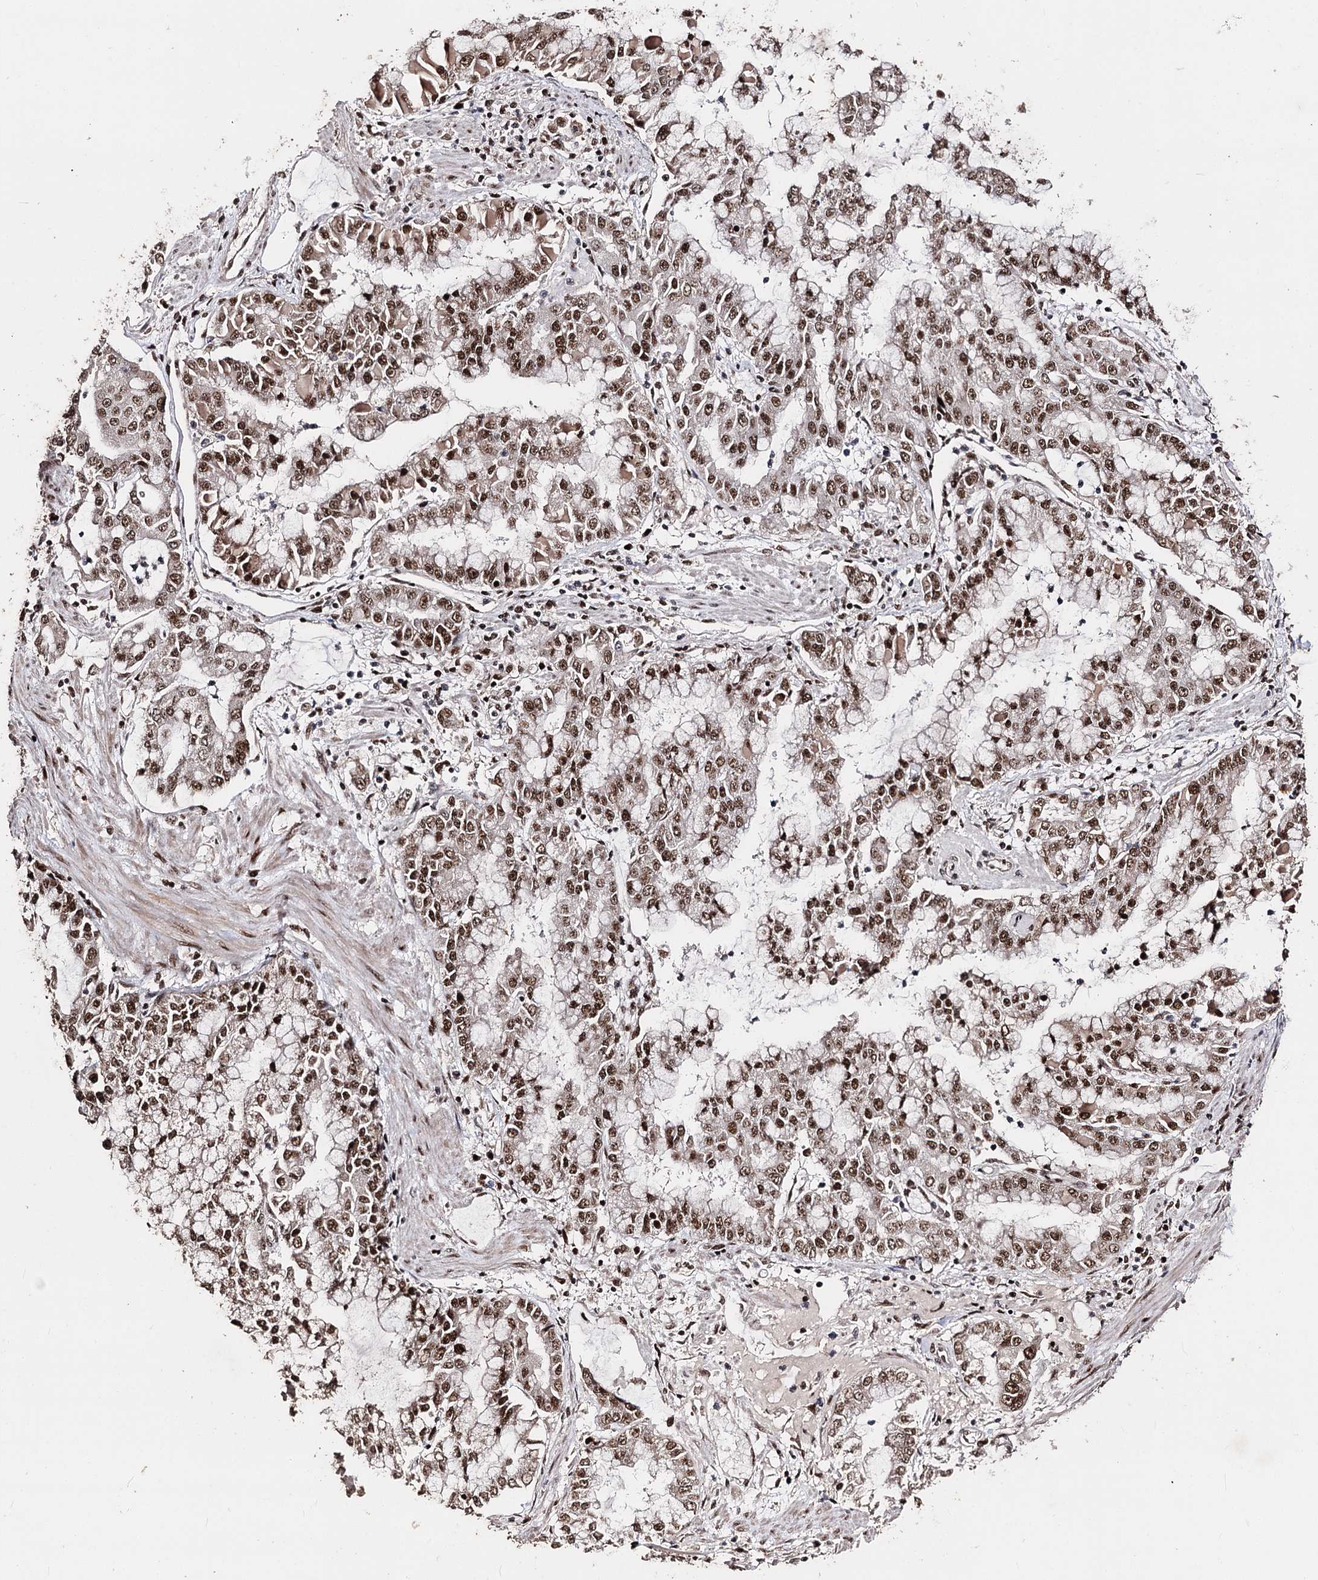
{"staining": {"intensity": "moderate", "quantity": ">75%", "location": "nuclear"}, "tissue": "stomach cancer", "cell_type": "Tumor cells", "image_type": "cancer", "snomed": [{"axis": "morphology", "description": "Adenocarcinoma, NOS"}, {"axis": "topography", "description": "Stomach"}], "caption": "A brown stain labels moderate nuclear staining of a protein in human stomach cancer tumor cells.", "gene": "U2SURP", "patient": {"sex": "male", "age": 76}}